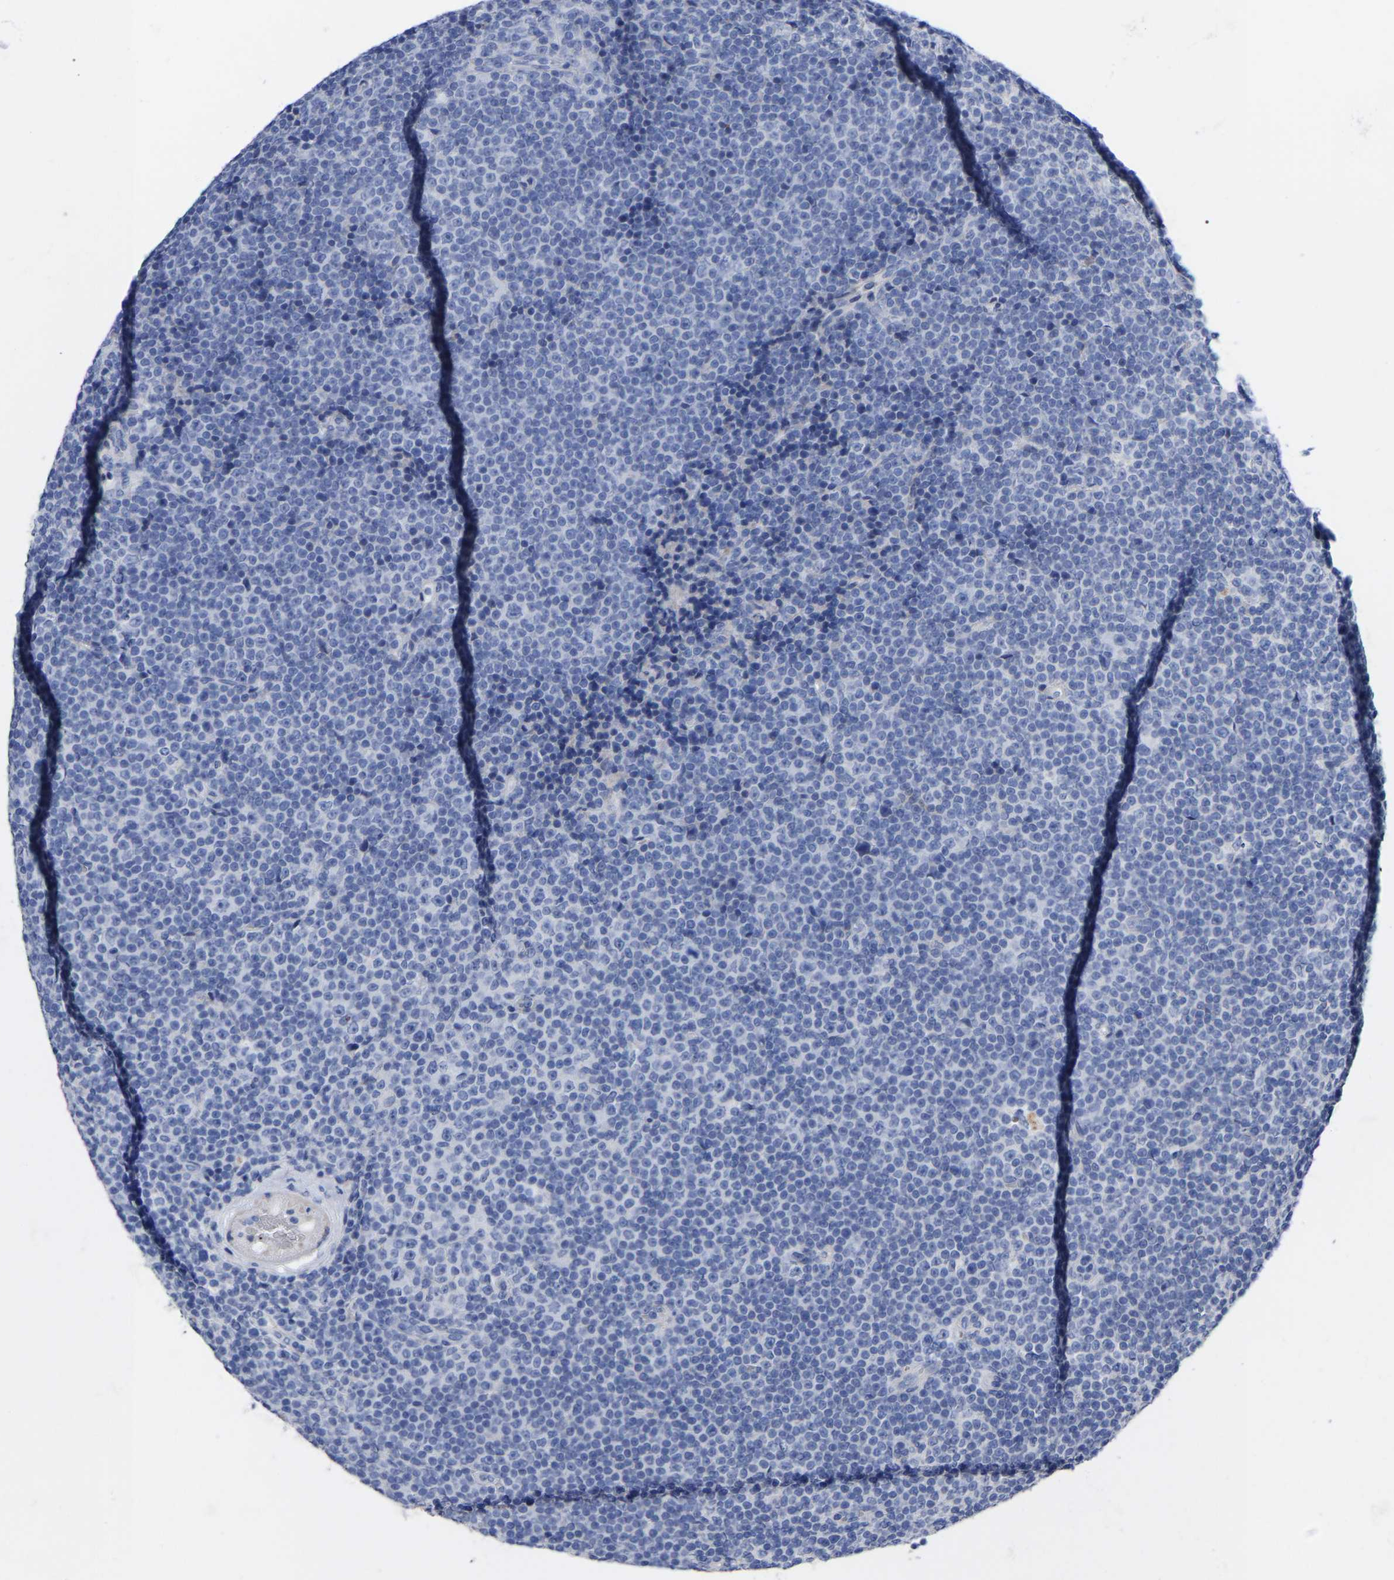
{"staining": {"intensity": "negative", "quantity": "none", "location": "none"}, "tissue": "lymphoma", "cell_type": "Tumor cells", "image_type": "cancer", "snomed": [{"axis": "morphology", "description": "Malignant lymphoma, non-Hodgkin's type, Low grade"}, {"axis": "topography", "description": "Lymph node"}], "caption": "Immunohistochemistry histopathology image of neoplastic tissue: lymphoma stained with DAB (3,3'-diaminobenzidine) displays no significant protein staining in tumor cells. The staining was performed using DAB to visualize the protein expression in brown, while the nuclei were stained in blue with hematoxylin (Magnification: 20x).", "gene": "GDF3", "patient": {"sex": "female", "age": 67}}